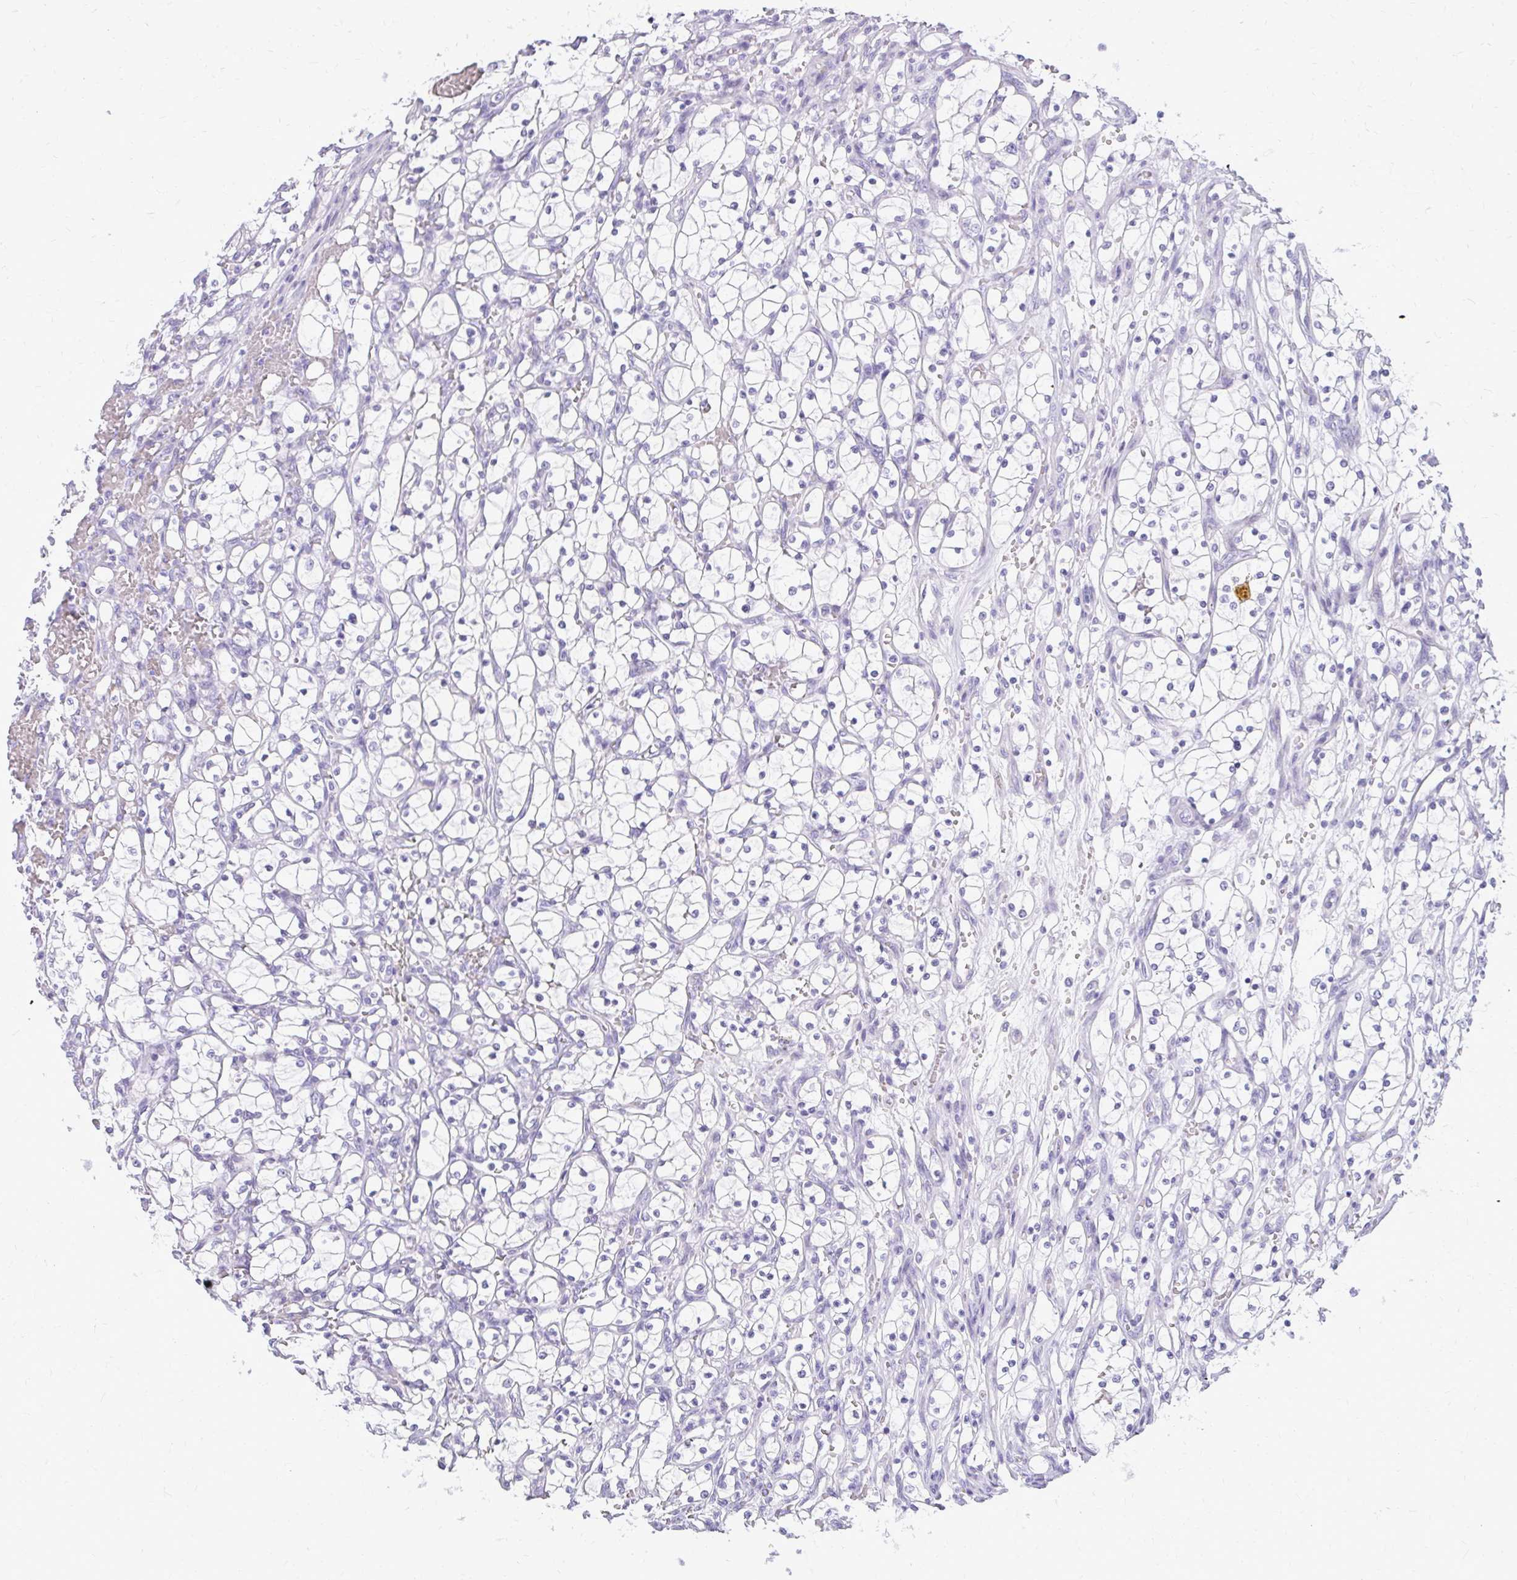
{"staining": {"intensity": "negative", "quantity": "none", "location": "none"}, "tissue": "renal cancer", "cell_type": "Tumor cells", "image_type": "cancer", "snomed": [{"axis": "morphology", "description": "Adenocarcinoma, NOS"}, {"axis": "topography", "description": "Kidney"}], "caption": "Immunohistochemistry (IHC) photomicrograph of human renal cancer (adenocarcinoma) stained for a protein (brown), which displays no positivity in tumor cells.", "gene": "PRAP1", "patient": {"sex": "female", "age": 69}}